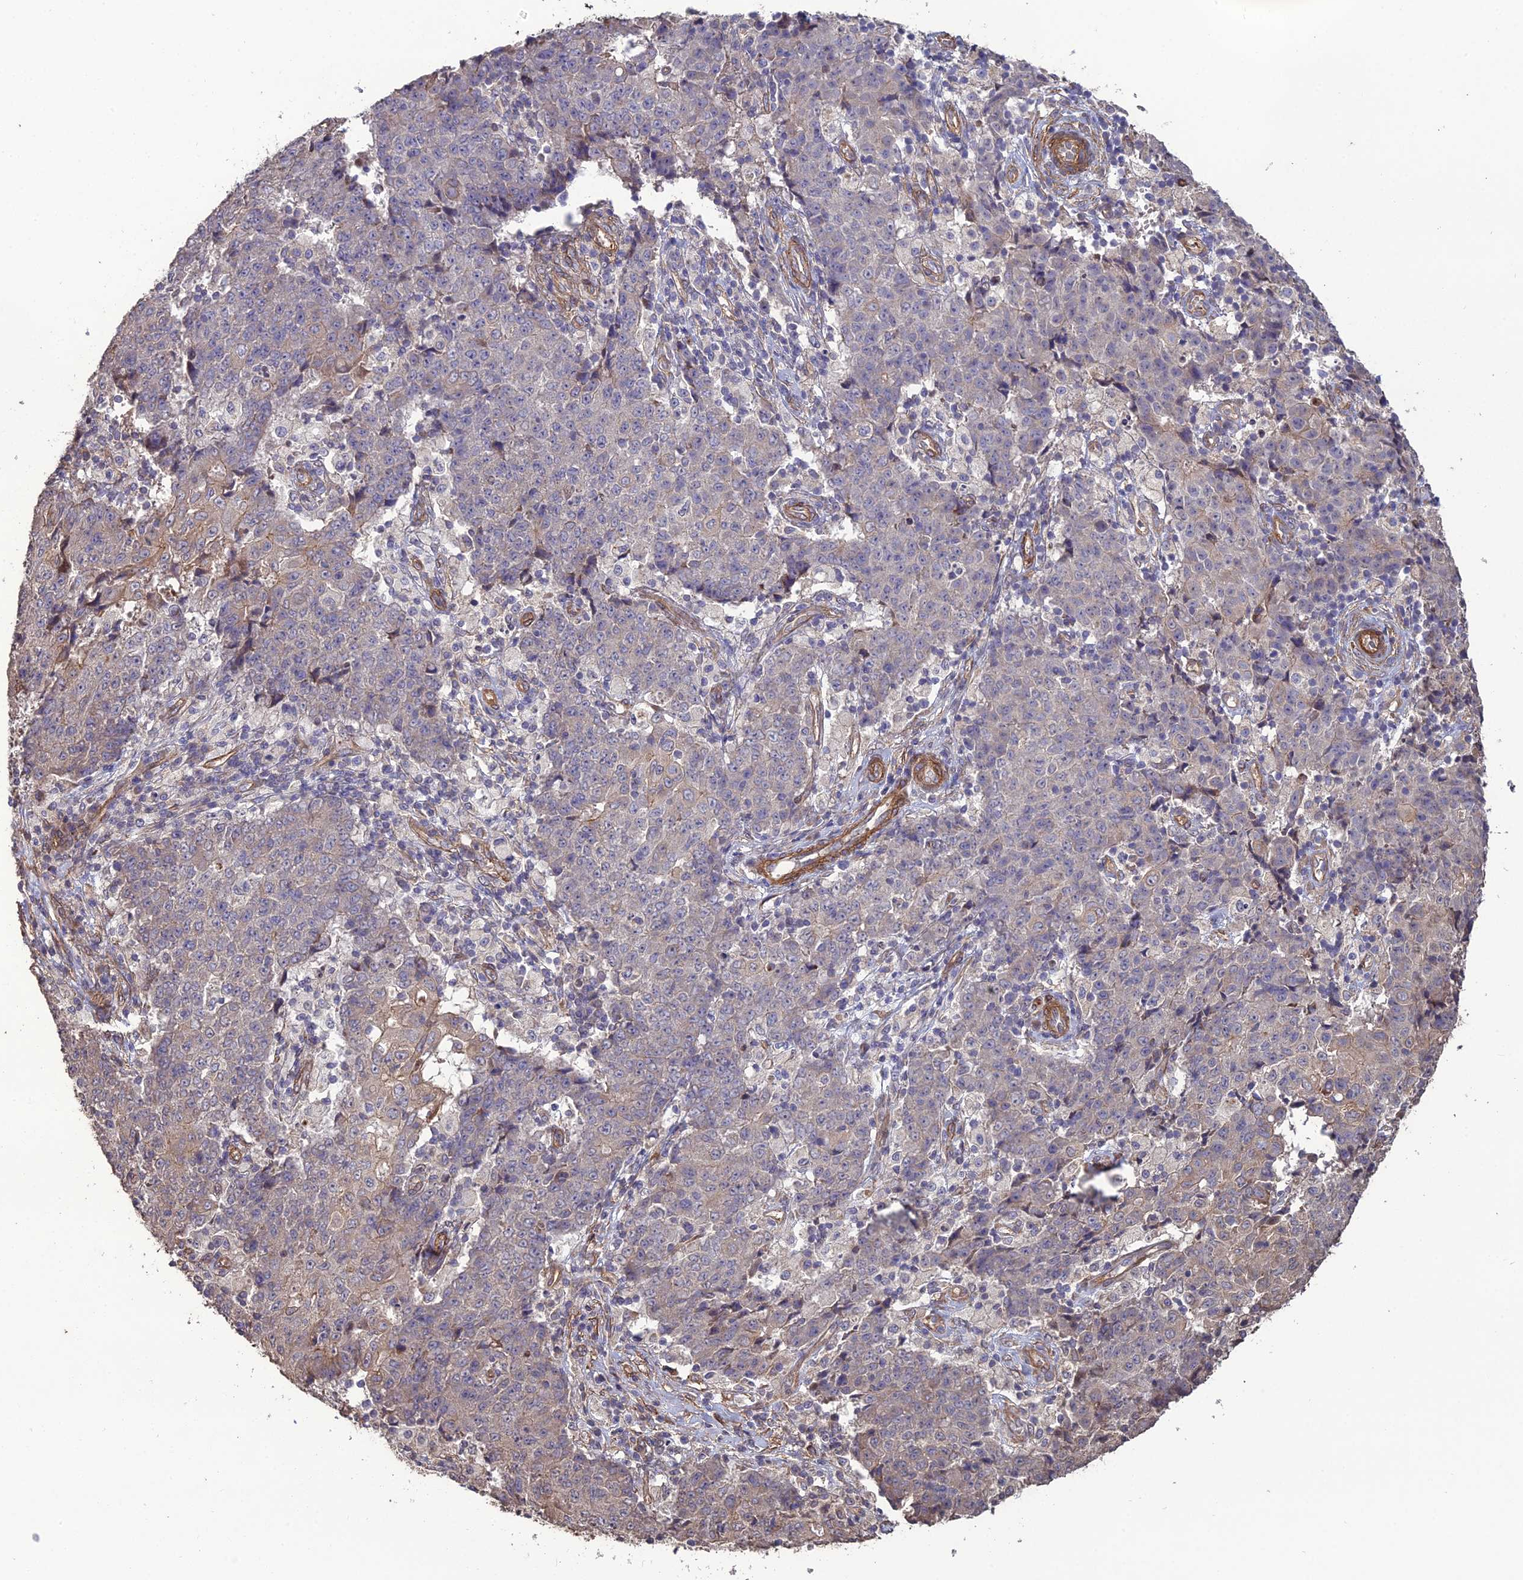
{"staining": {"intensity": "weak", "quantity": "<25%", "location": "cytoplasmic/membranous"}, "tissue": "ovarian cancer", "cell_type": "Tumor cells", "image_type": "cancer", "snomed": [{"axis": "morphology", "description": "Carcinoma, endometroid"}, {"axis": "topography", "description": "Ovary"}], "caption": "Immunohistochemistry of ovarian endometroid carcinoma shows no positivity in tumor cells.", "gene": "ATP6V0A2", "patient": {"sex": "female", "age": 42}}